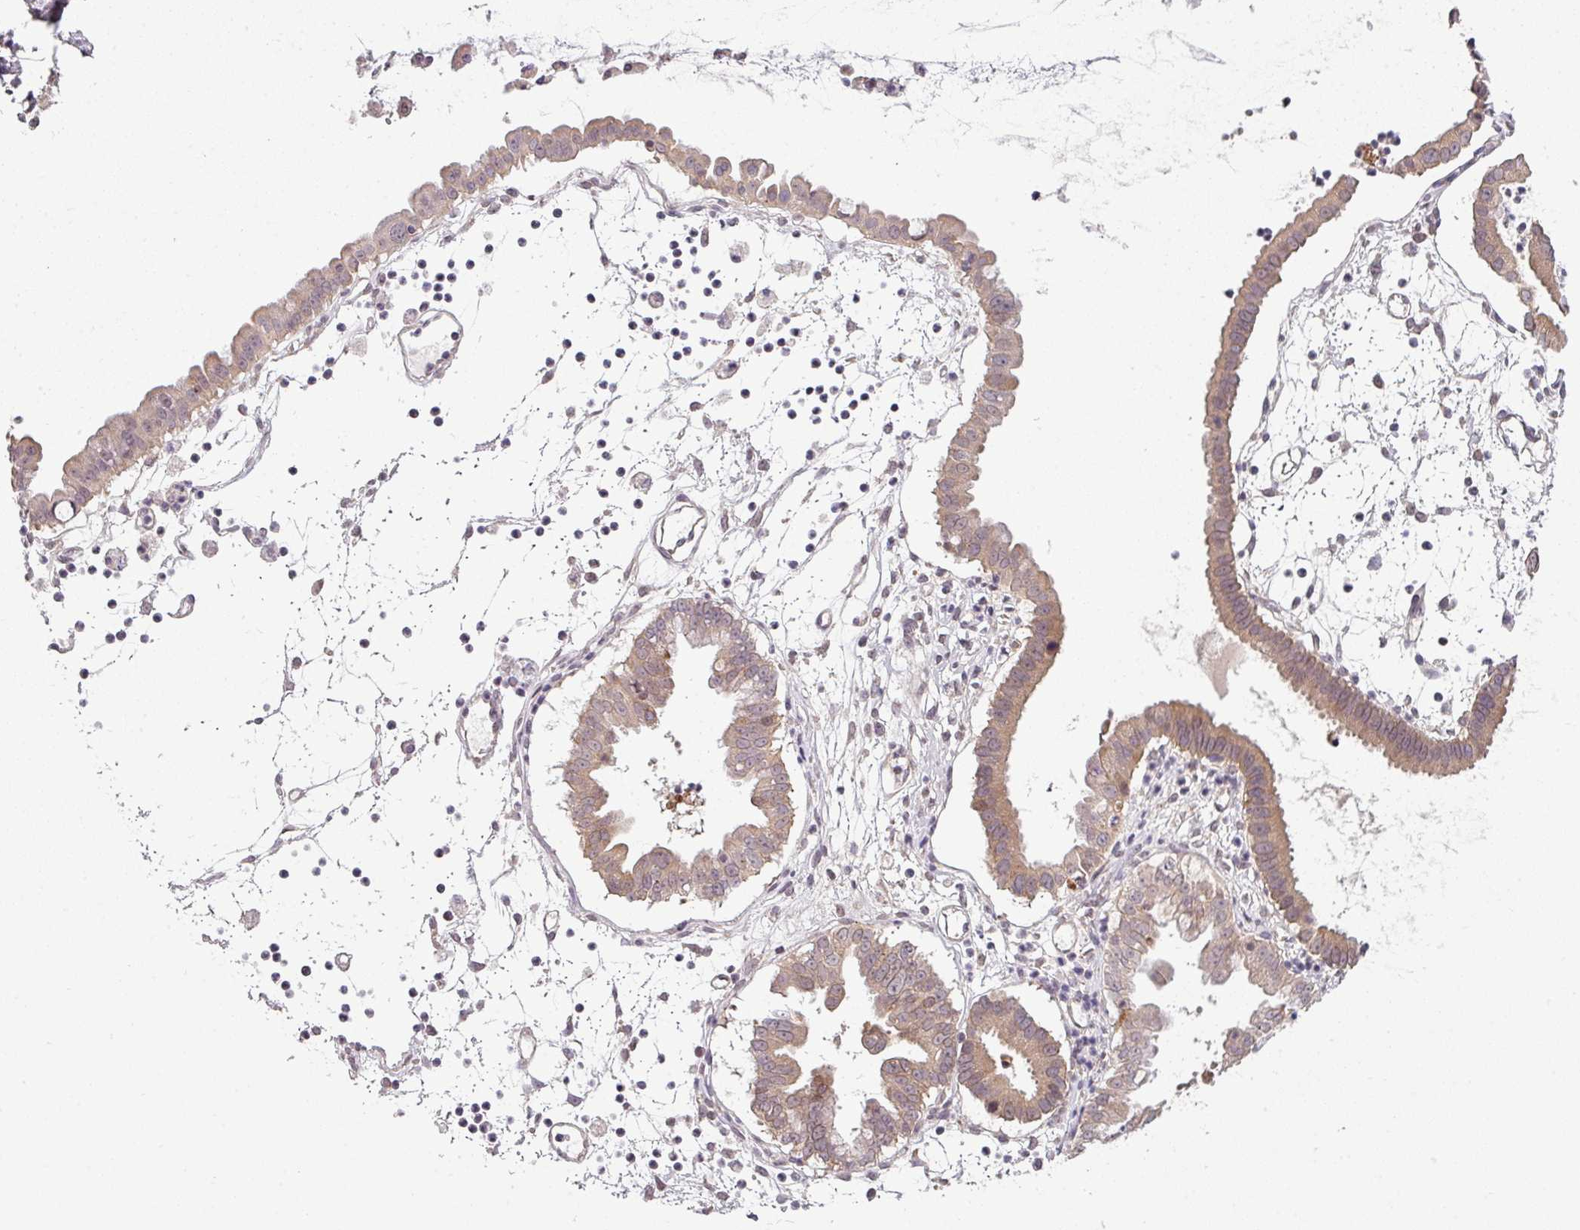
{"staining": {"intensity": "weak", "quantity": ">75%", "location": "cytoplasmic/membranous,nuclear"}, "tissue": "ovarian cancer", "cell_type": "Tumor cells", "image_type": "cancer", "snomed": [{"axis": "morphology", "description": "Cystadenocarcinoma, mucinous, NOS"}, {"axis": "topography", "description": "Ovary"}], "caption": "Protein staining reveals weak cytoplasmic/membranous and nuclear positivity in approximately >75% of tumor cells in ovarian mucinous cystadenocarcinoma.", "gene": "DERPC", "patient": {"sex": "female", "age": 61}}